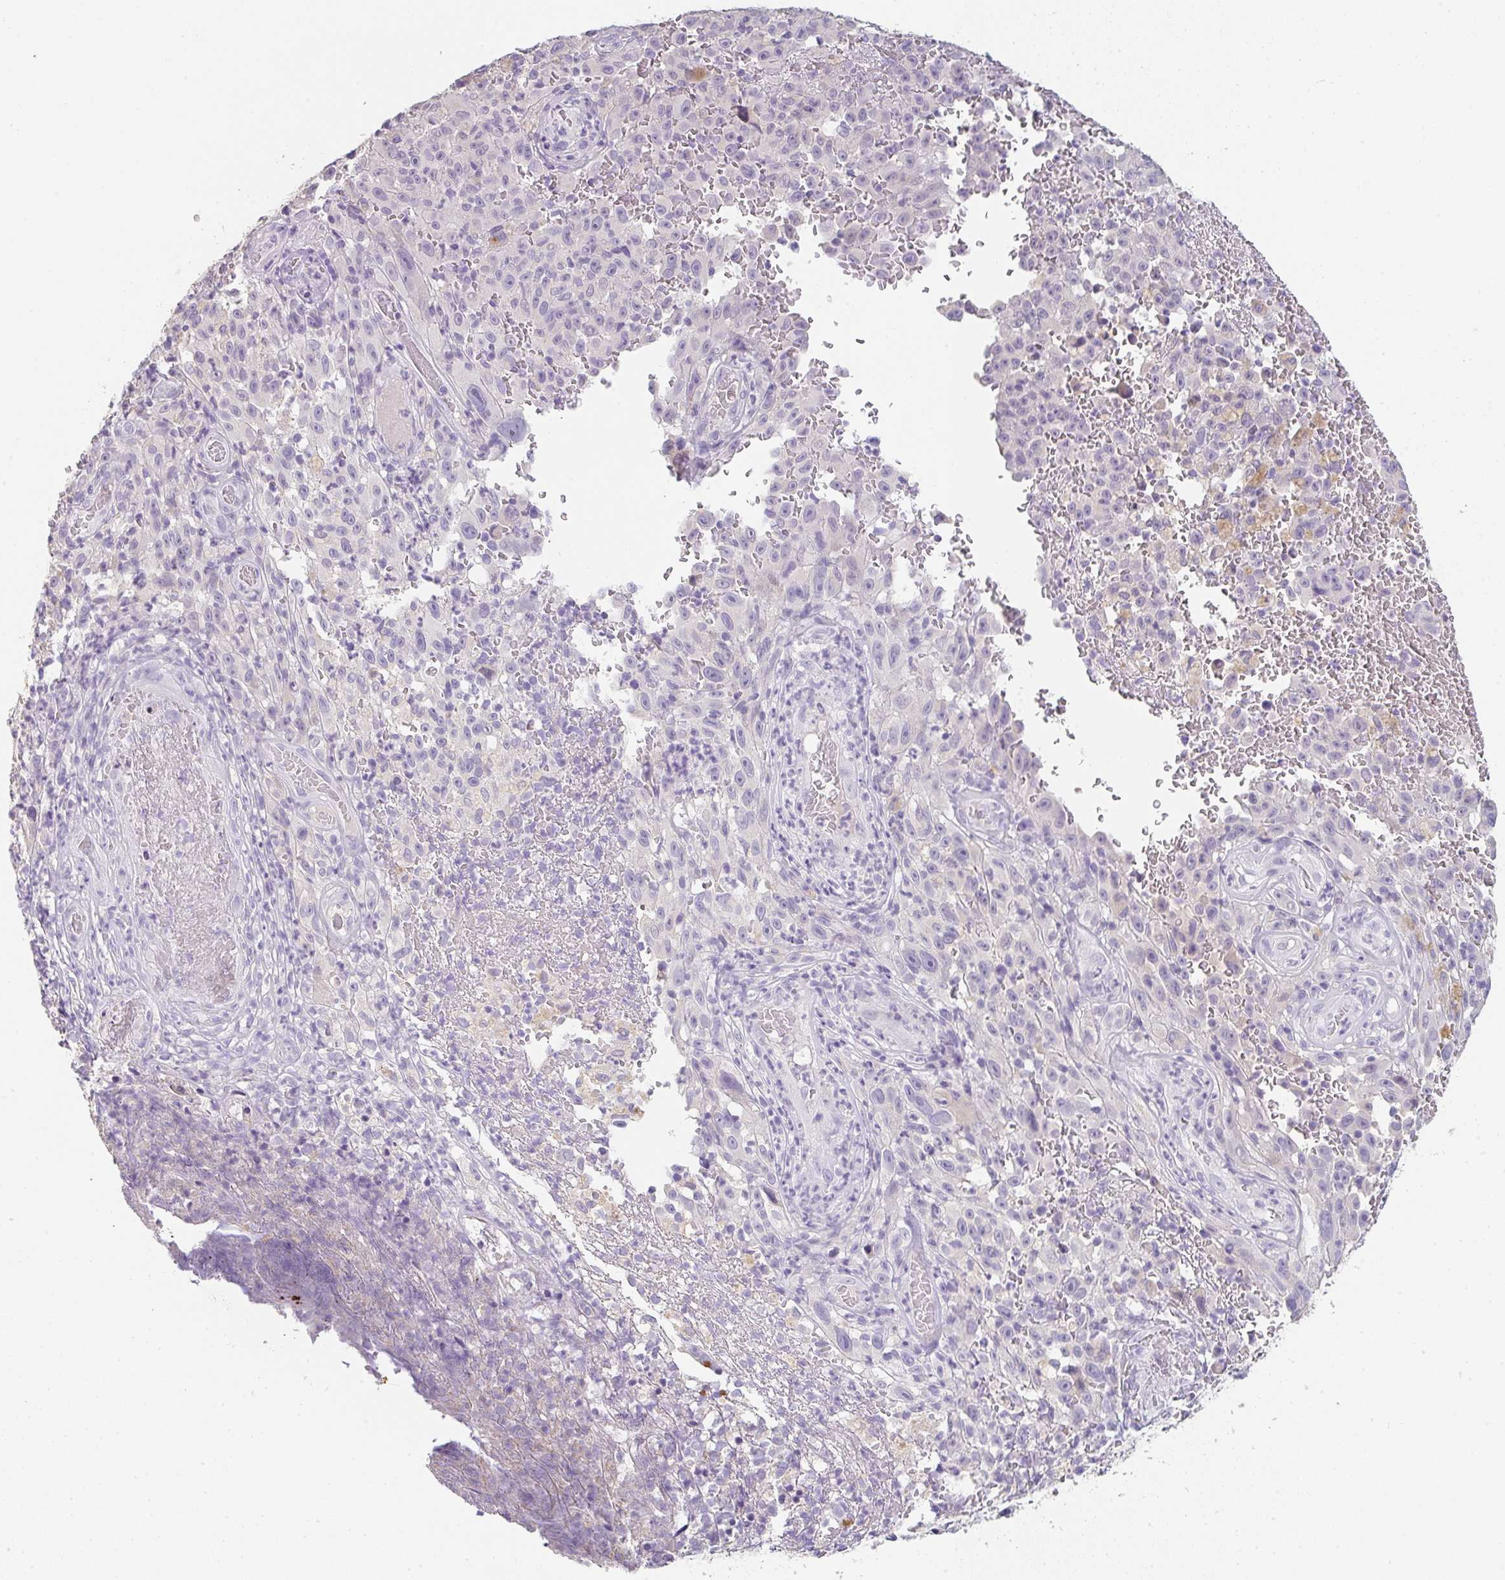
{"staining": {"intensity": "negative", "quantity": "none", "location": "none"}, "tissue": "melanoma", "cell_type": "Tumor cells", "image_type": "cancer", "snomed": [{"axis": "morphology", "description": "Malignant melanoma, NOS"}, {"axis": "topography", "description": "Skin"}], "caption": "This is an immunohistochemistry histopathology image of human malignant melanoma. There is no positivity in tumor cells.", "gene": "C1QTNF8", "patient": {"sex": "female", "age": 82}}